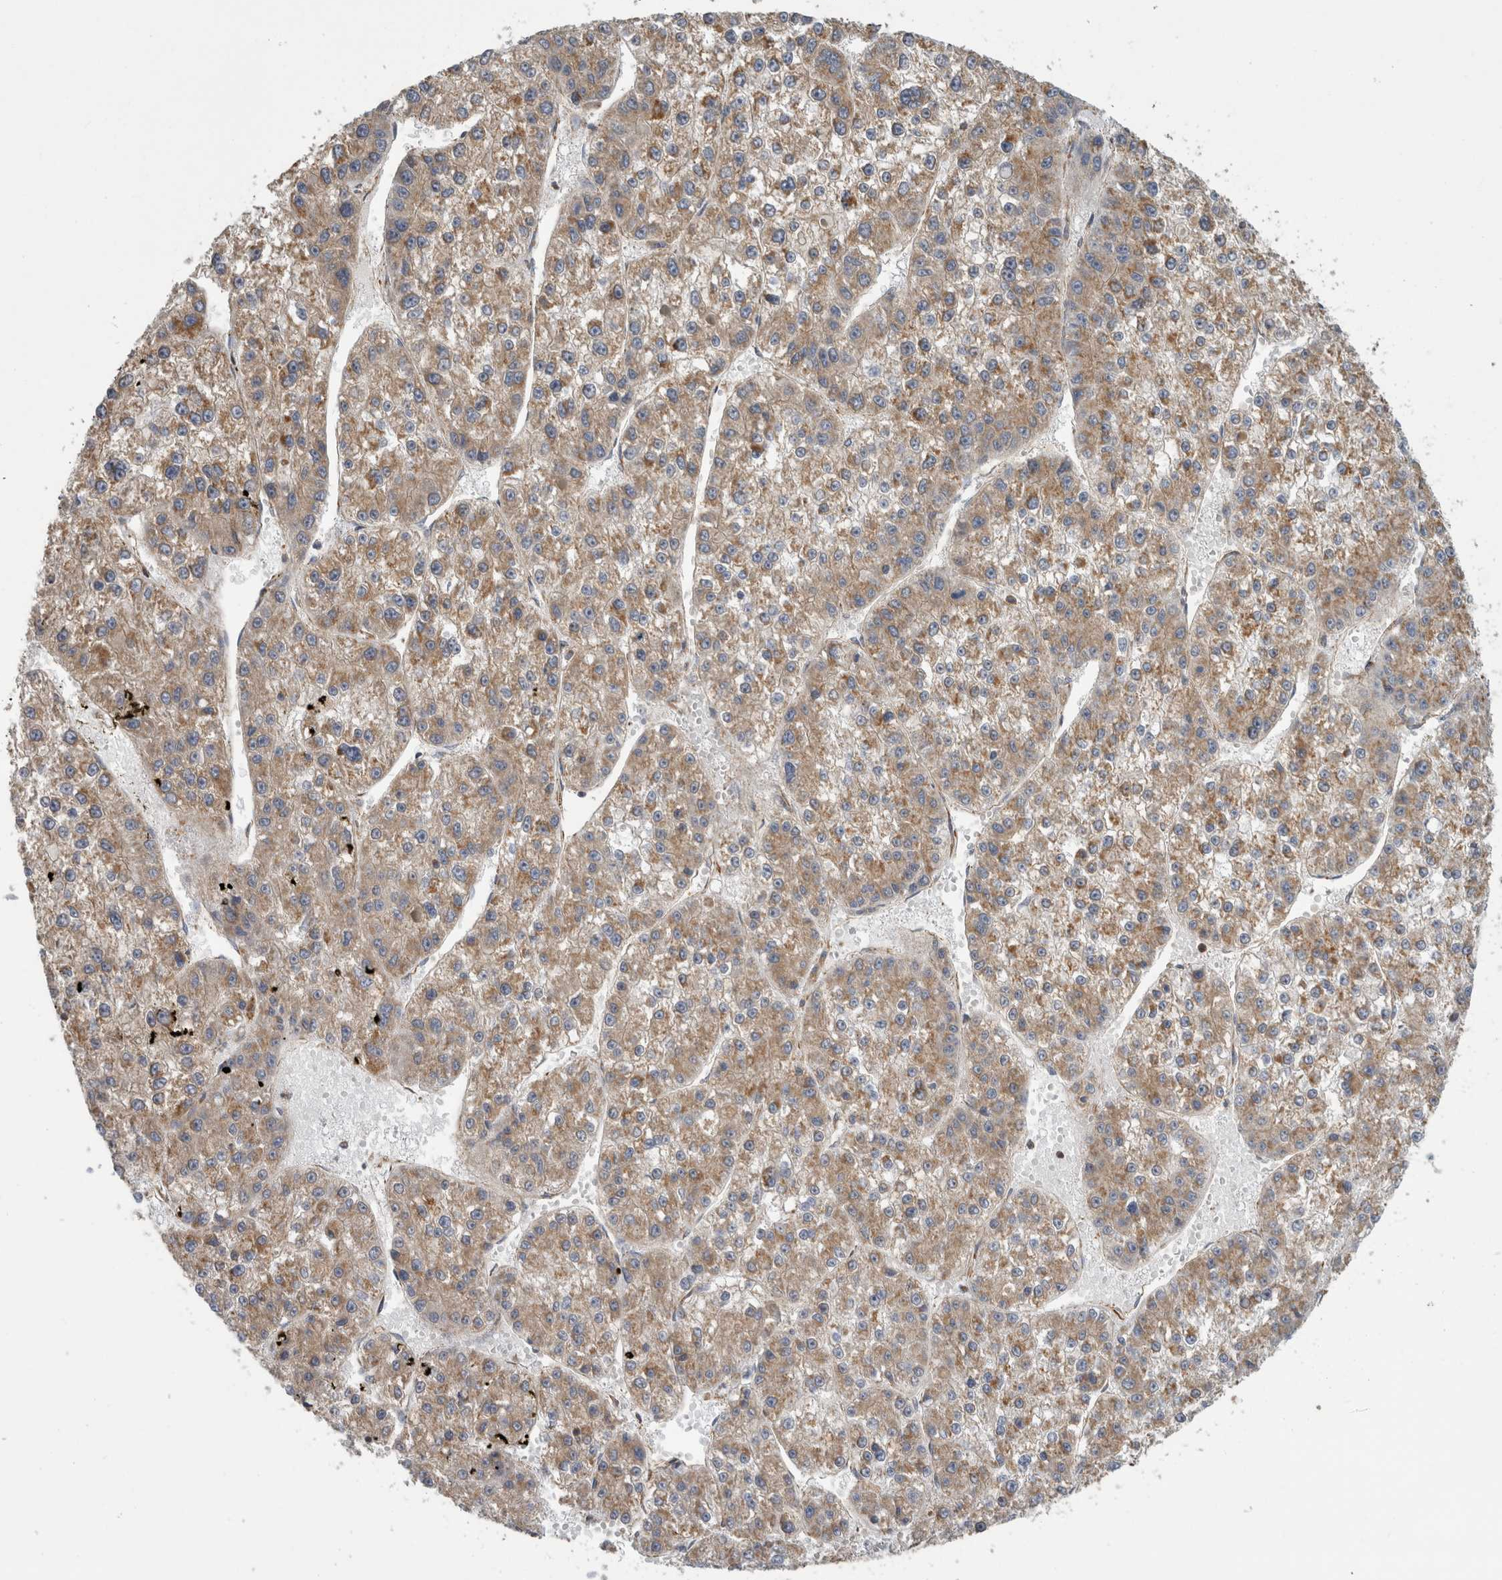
{"staining": {"intensity": "moderate", "quantity": ">75%", "location": "cytoplasmic/membranous"}, "tissue": "liver cancer", "cell_type": "Tumor cells", "image_type": "cancer", "snomed": [{"axis": "morphology", "description": "Carcinoma, Hepatocellular, NOS"}, {"axis": "topography", "description": "Liver"}], "caption": "Immunohistochemical staining of human liver hepatocellular carcinoma demonstrates moderate cytoplasmic/membranous protein staining in about >75% of tumor cells.", "gene": "SFXN2", "patient": {"sex": "female", "age": 73}}